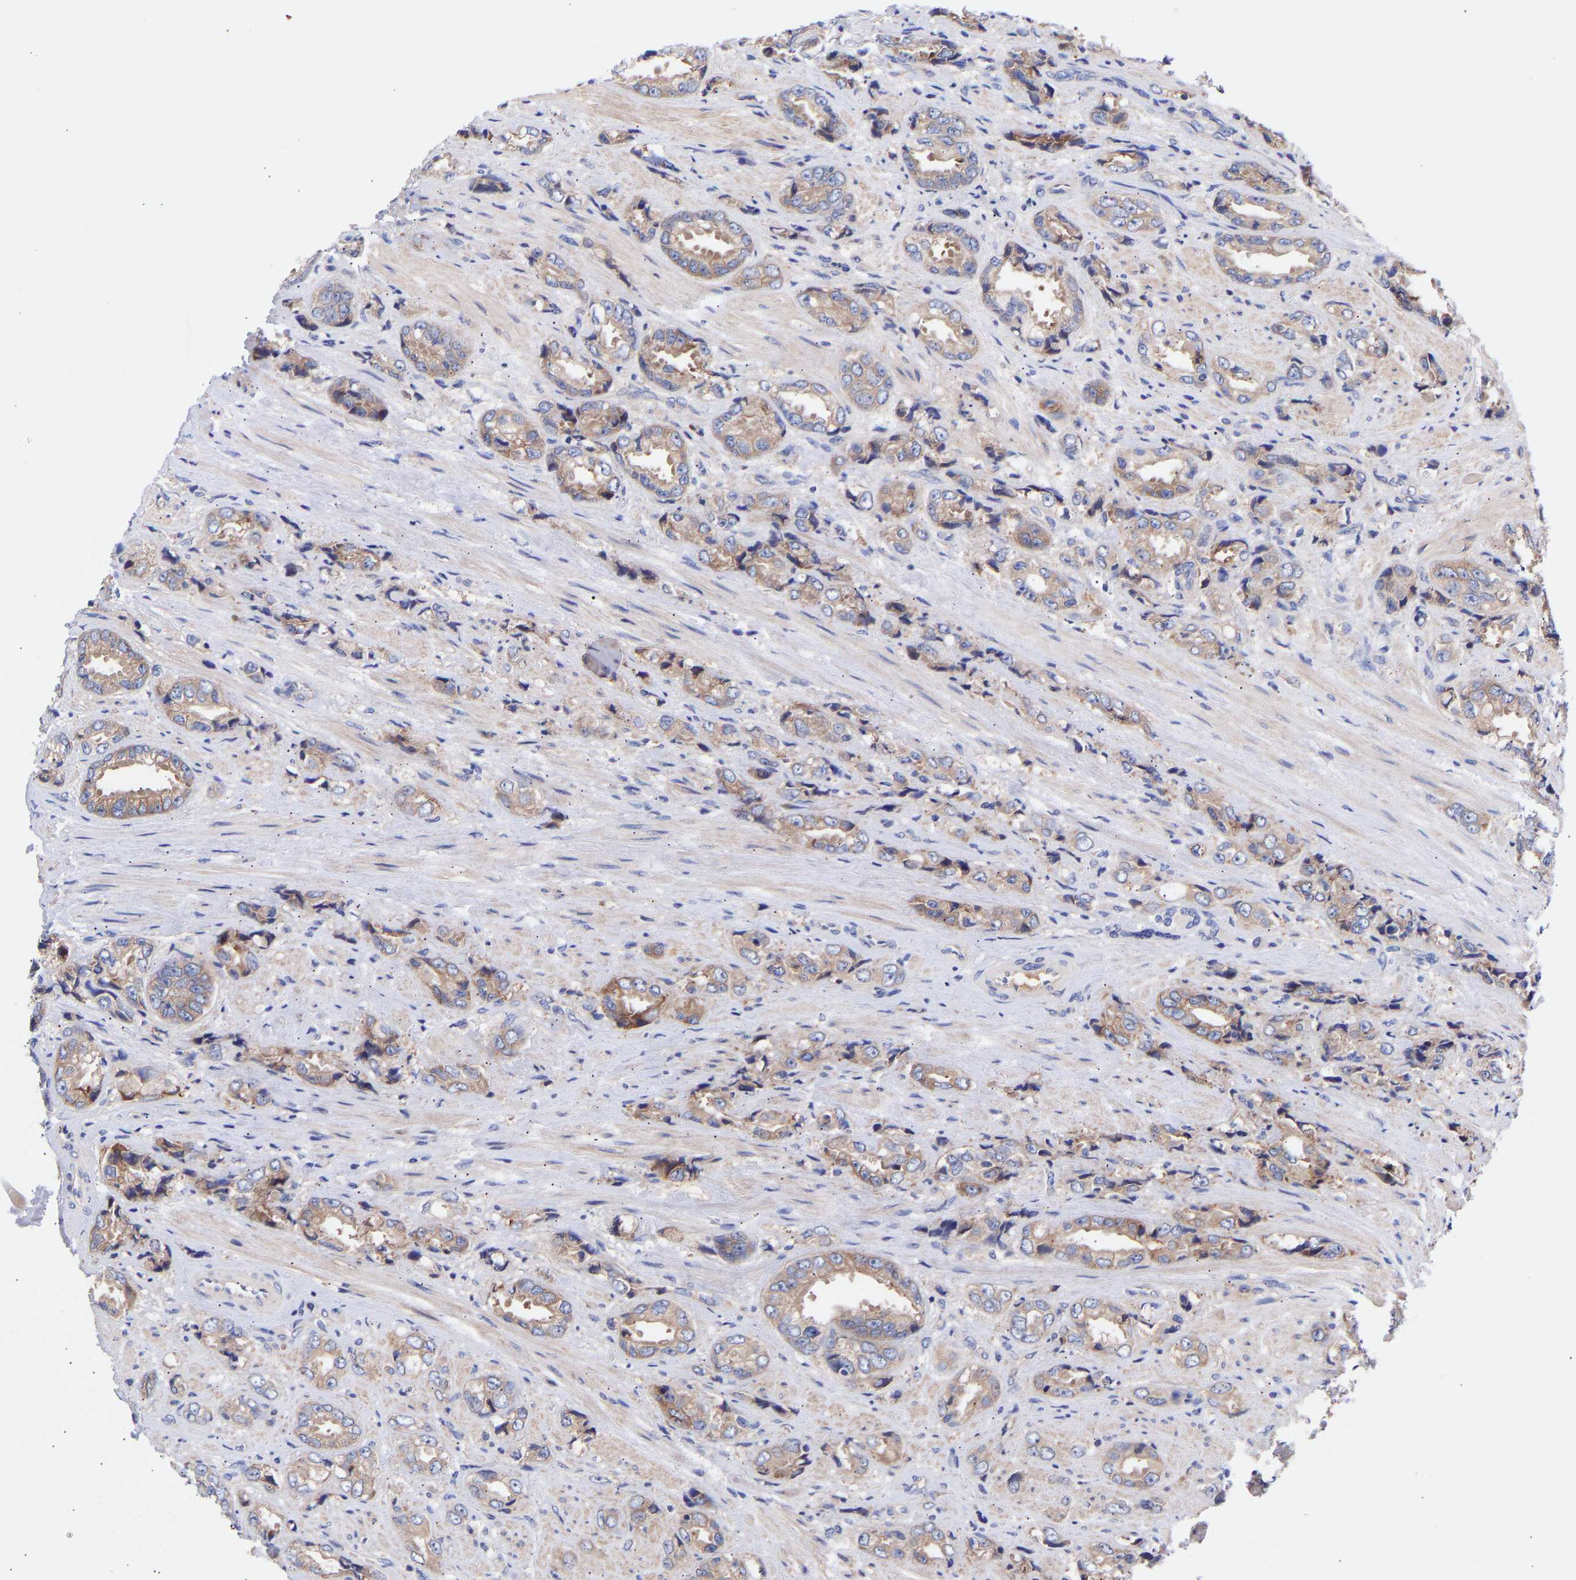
{"staining": {"intensity": "weak", "quantity": ">75%", "location": "cytoplasmic/membranous"}, "tissue": "prostate cancer", "cell_type": "Tumor cells", "image_type": "cancer", "snomed": [{"axis": "morphology", "description": "Adenocarcinoma, High grade"}, {"axis": "topography", "description": "Prostate"}], "caption": "Protein staining displays weak cytoplasmic/membranous positivity in approximately >75% of tumor cells in prostate cancer (high-grade adenocarcinoma). (DAB (3,3'-diaminobenzidine) = brown stain, brightfield microscopy at high magnification).", "gene": "AIMP2", "patient": {"sex": "male", "age": 61}}